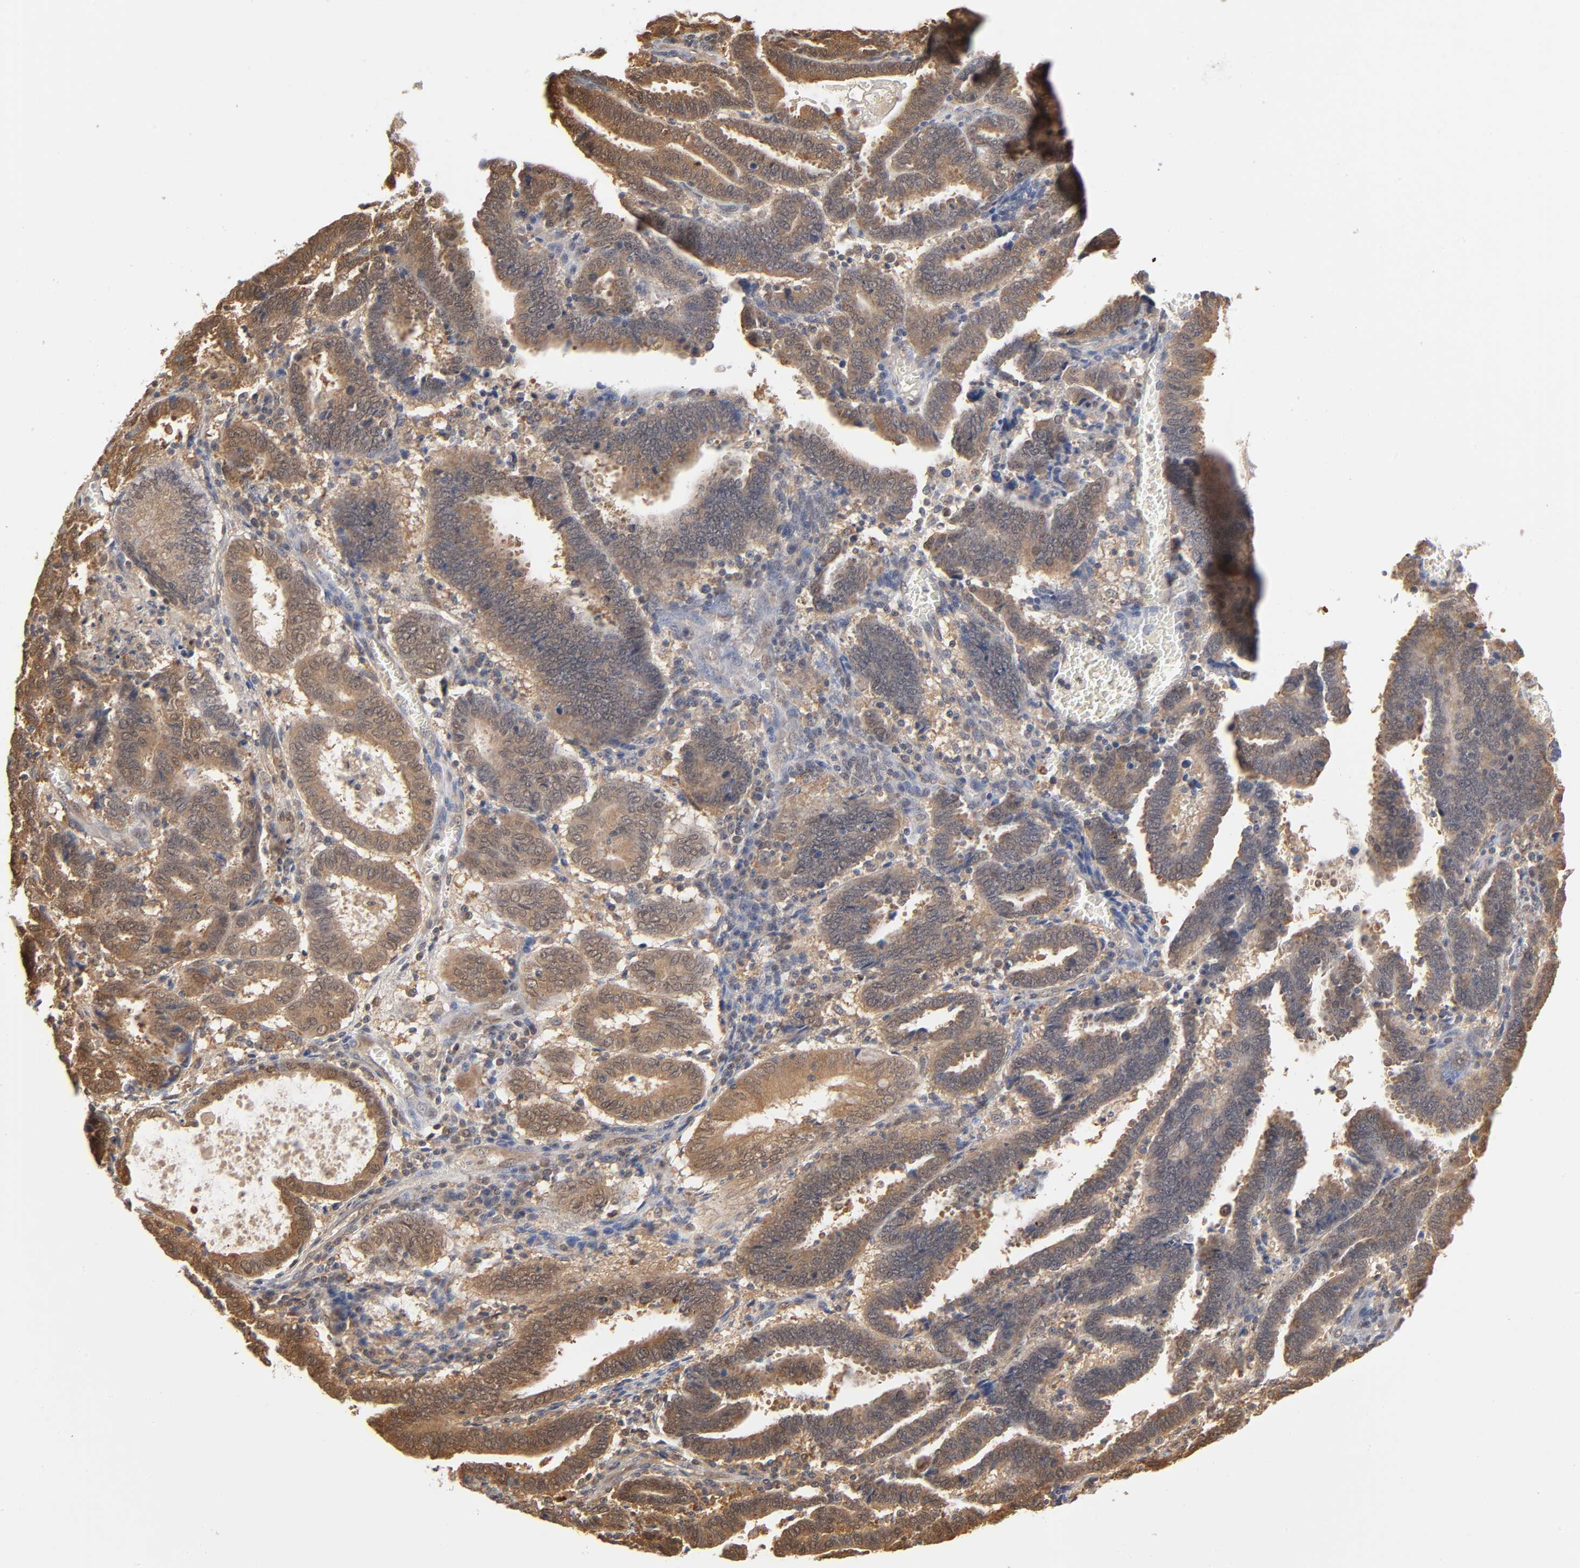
{"staining": {"intensity": "strong", "quantity": ">75%", "location": "cytoplasmic/membranous"}, "tissue": "endometrial cancer", "cell_type": "Tumor cells", "image_type": "cancer", "snomed": [{"axis": "morphology", "description": "Adenocarcinoma, NOS"}, {"axis": "topography", "description": "Uterus"}], "caption": "The histopathology image displays immunohistochemical staining of adenocarcinoma (endometrial). There is strong cytoplasmic/membranous expression is present in approximately >75% of tumor cells.", "gene": "DFFB", "patient": {"sex": "female", "age": 83}}